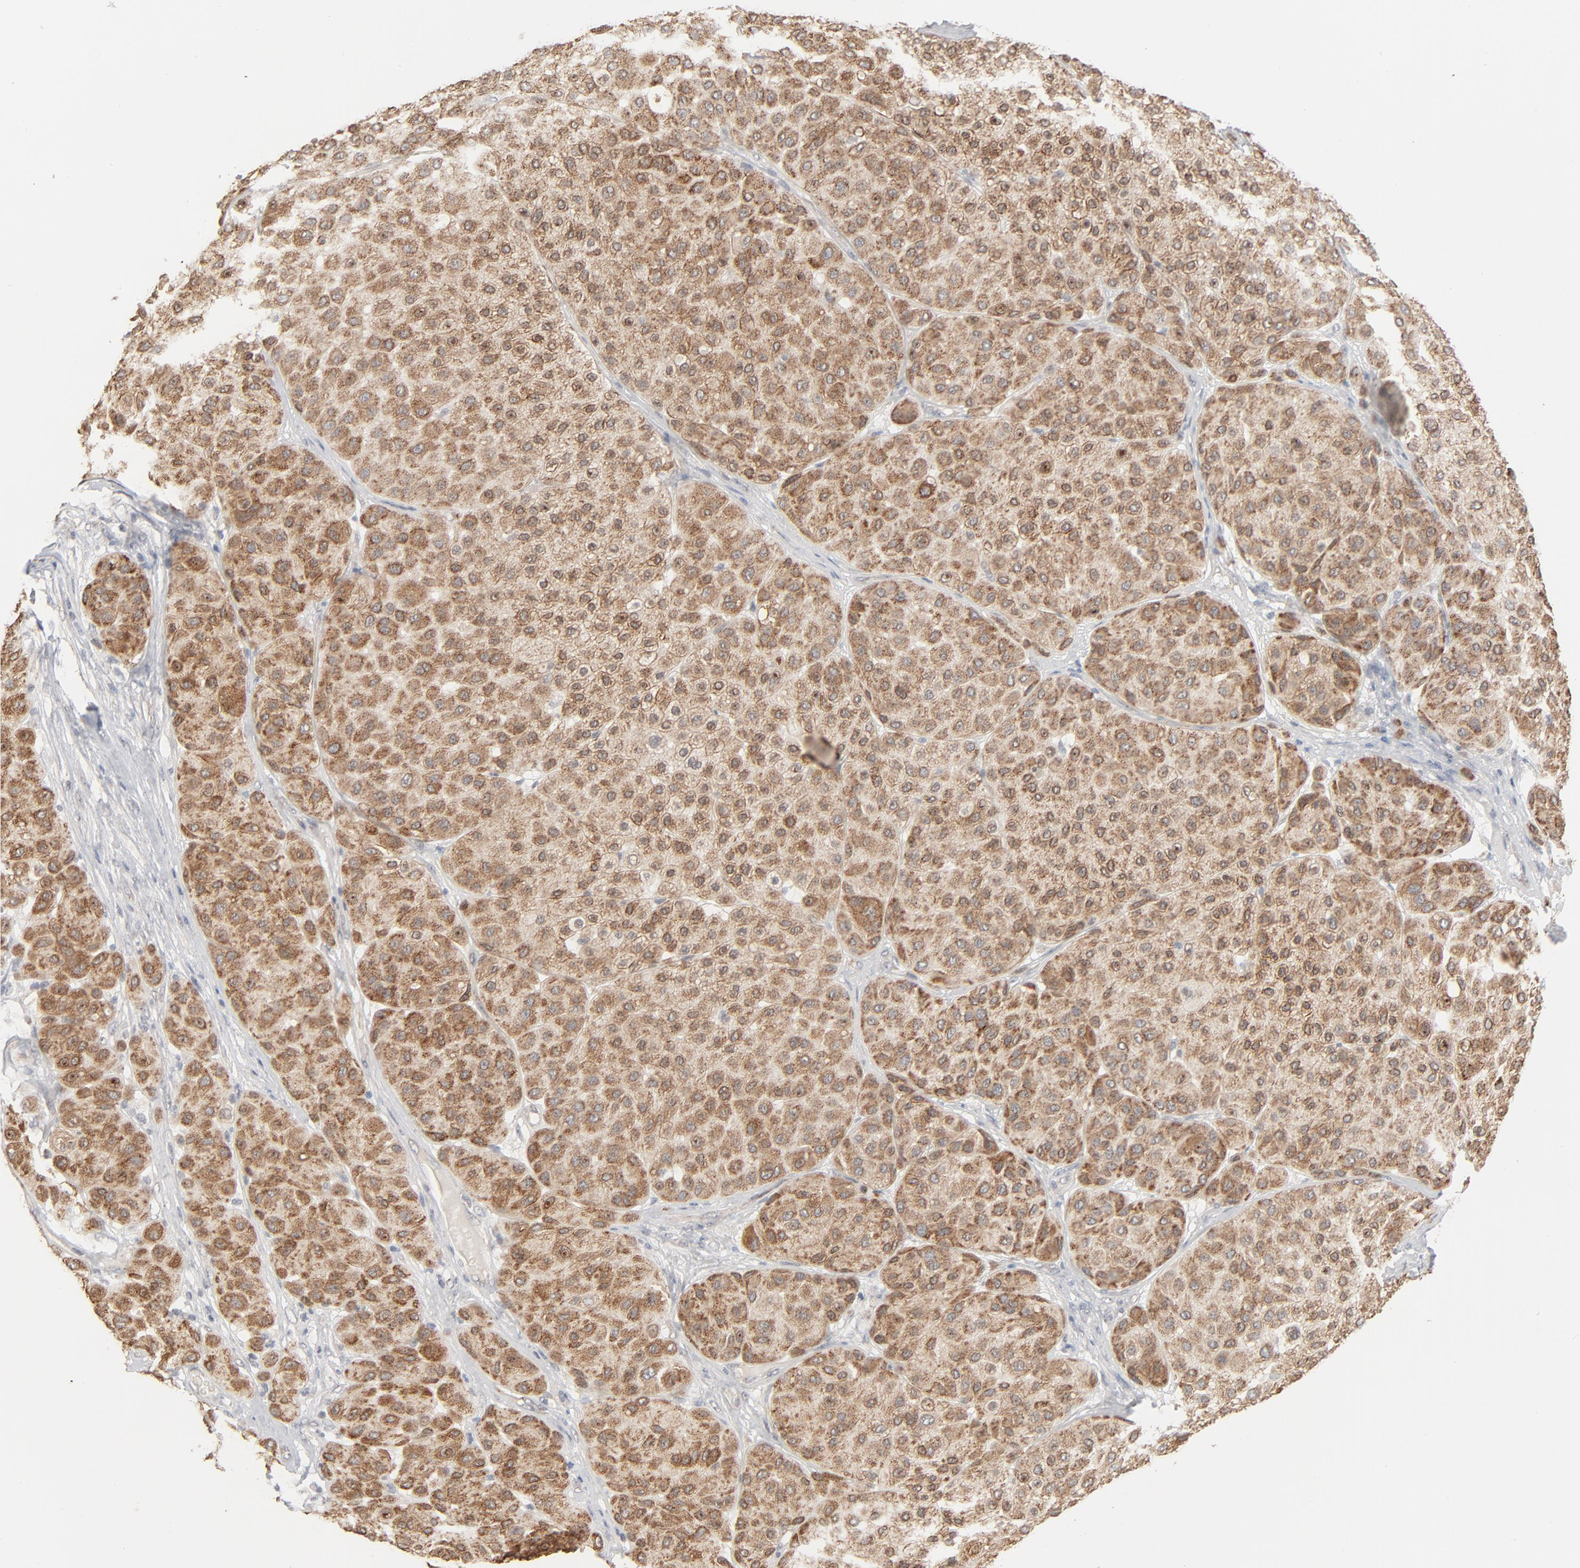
{"staining": {"intensity": "moderate", "quantity": ">75%", "location": "cytoplasmic/membranous"}, "tissue": "melanoma", "cell_type": "Tumor cells", "image_type": "cancer", "snomed": [{"axis": "morphology", "description": "Normal tissue, NOS"}, {"axis": "morphology", "description": "Malignant melanoma, Metastatic site"}, {"axis": "topography", "description": "Skin"}], "caption": "Malignant melanoma (metastatic site) stained for a protein shows moderate cytoplasmic/membranous positivity in tumor cells. Using DAB (3,3'-diaminobenzidine) (brown) and hematoxylin (blue) stains, captured at high magnification using brightfield microscopy.", "gene": "ITPR3", "patient": {"sex": "male", "age": 41}}